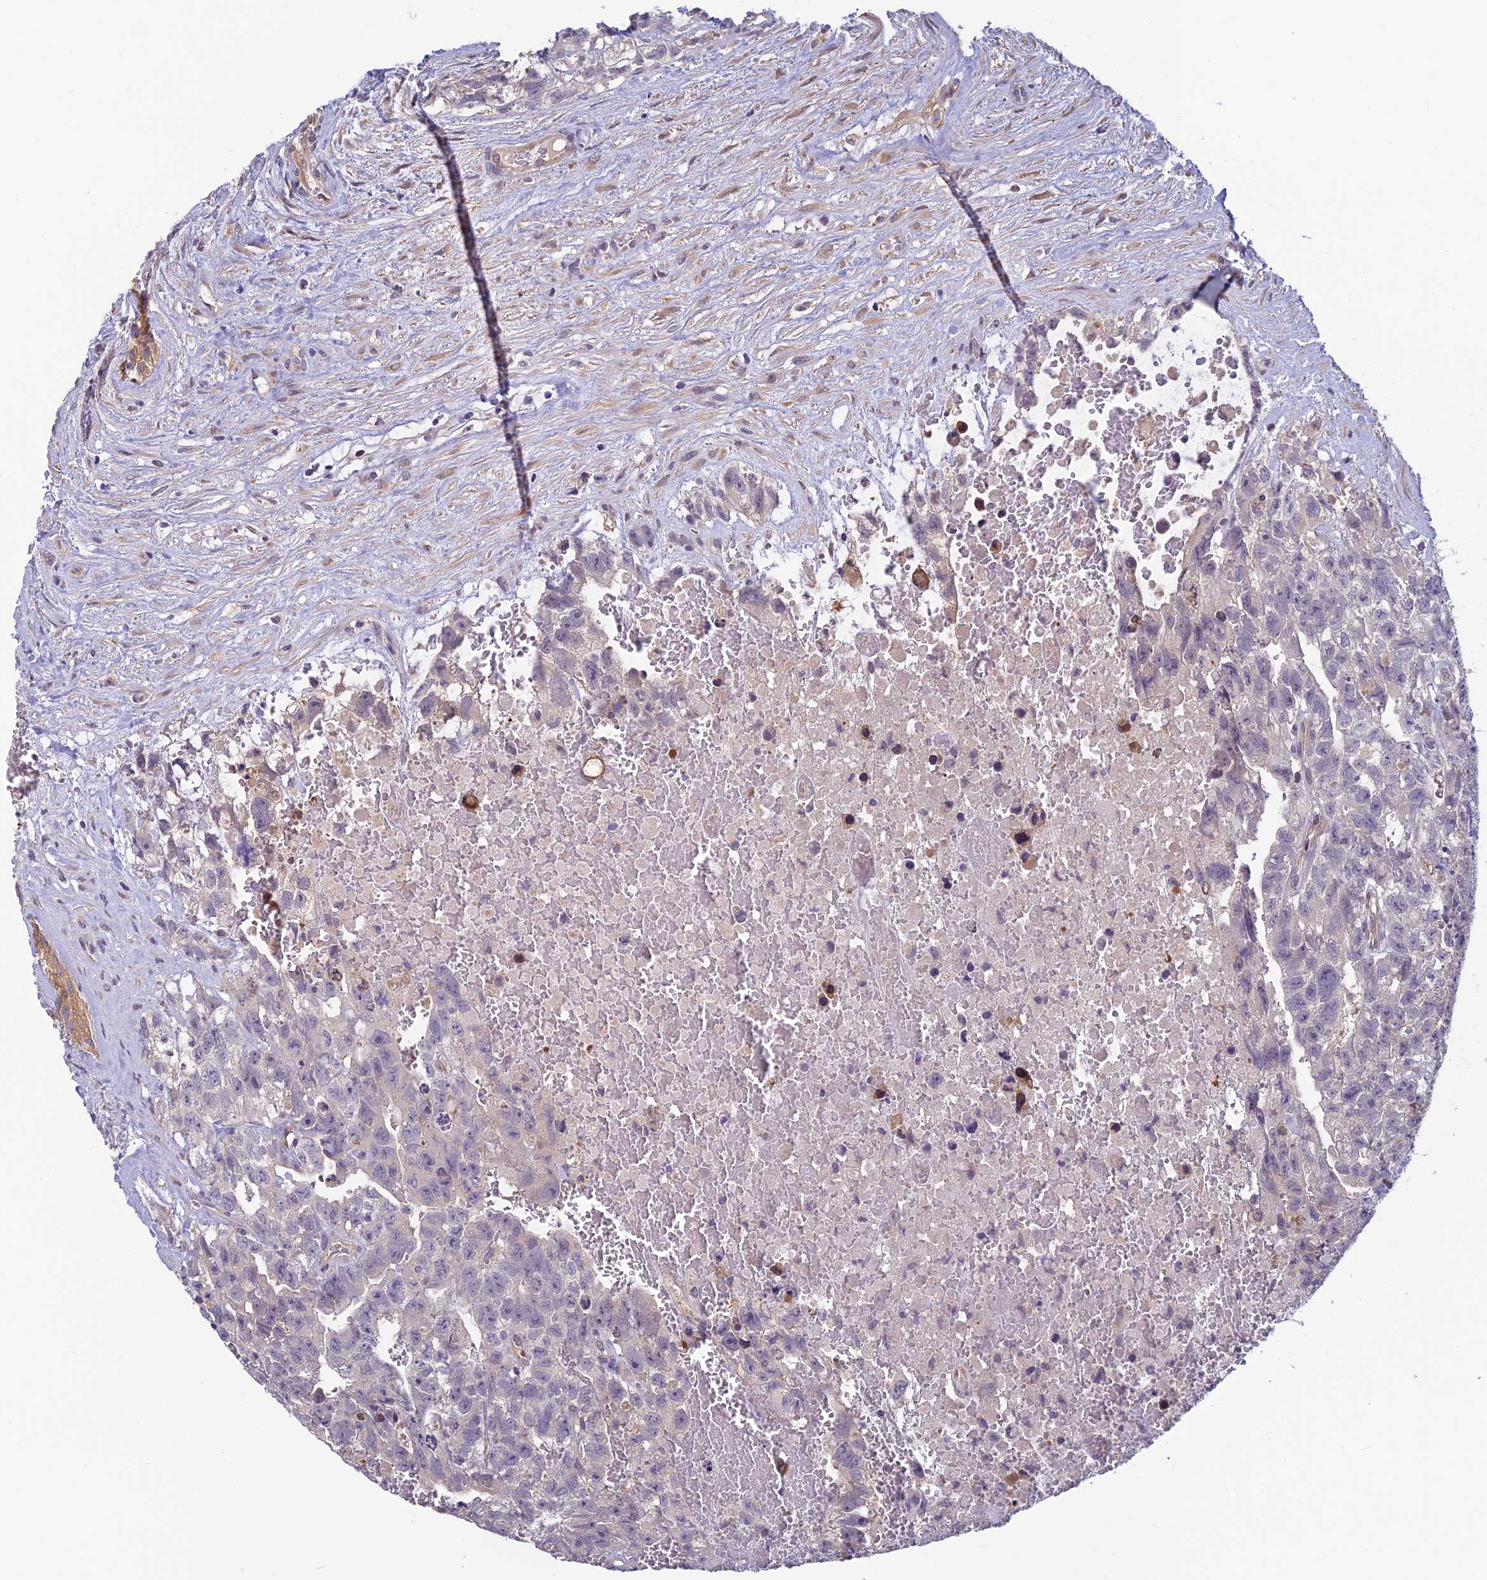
{"staining": {"intensity": "negative", "quantity": "none", "location": "none"}, "tissue": "testis cancer", "cell_type": "Tumor cells", "image_type": "cancer", "snomed": [{"axis": "morphology", "description": "Carcinoma, Embryonal, NOS"}, {"axis": "topography", "description": "Testis"}], "caption": "A micrograph of testis embryonal carcinoma stained for a protein displays no brown staining in tumor cells. (DAB (3,3'-diaminobenzidine) immunohistochemistry (IHC), high magnification).", "gene": "HECA", "patient": {"sex": "male", "age": 26}}